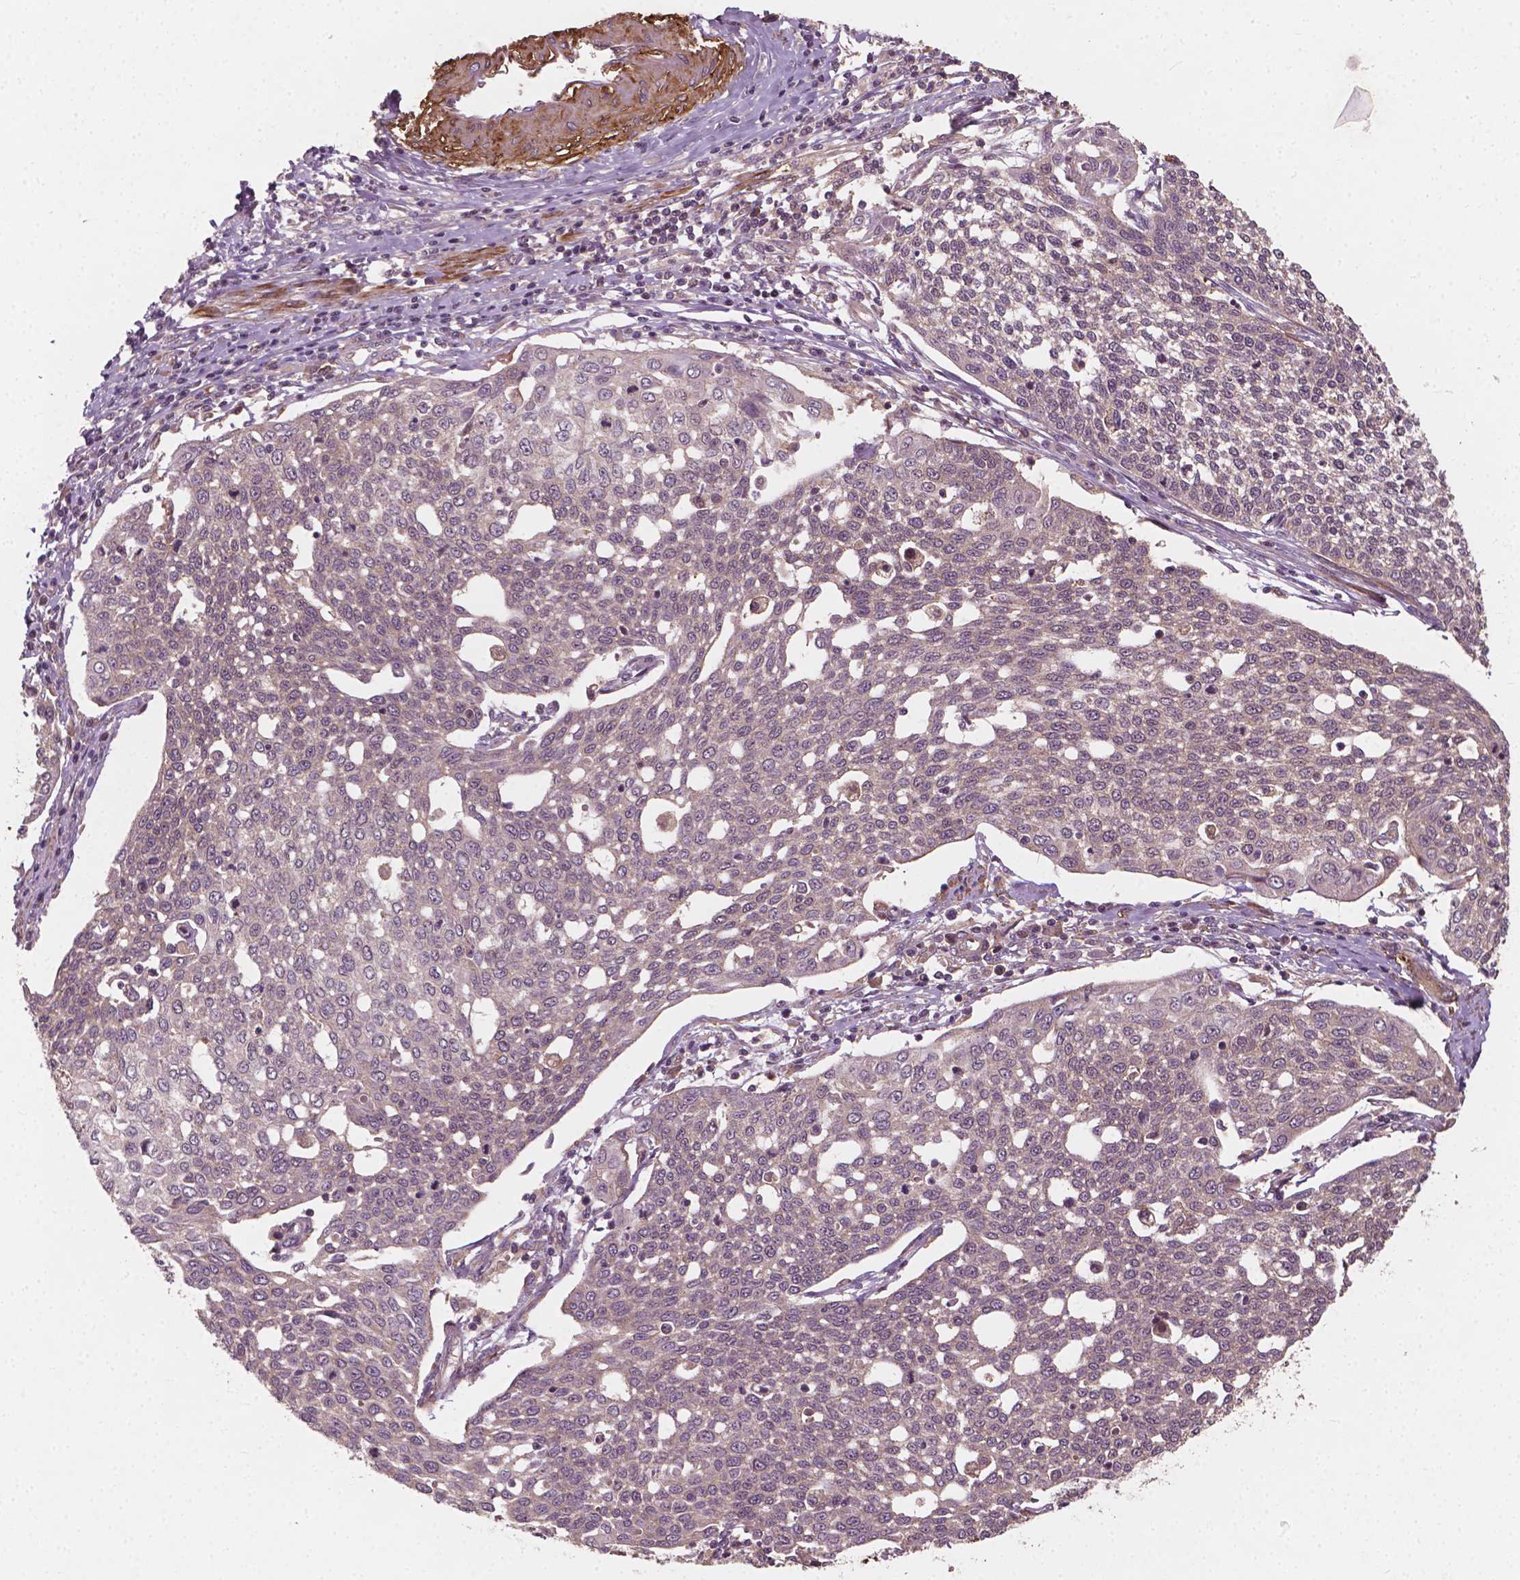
{"staining": {"intensity": "weak", "quantity": "<25%", "location": "cytoplasmic/membranous"}, "tissue": "cervical cancer", "cell_type": "Tumor cells", "image_type": "cancer", "snomed": [{"axis": "morphology", "description": "Squamous cell carcinoma, NOS"}, {"axis": "topography", "description": "Cervix"}], "caption": "This is an IHC micrograph of cervical cancer (squamous cell carcinoma). There is no positivity in tumor cells.", "gene": "CYFIP2", "patient": {"sex": "female", "age": 34}}